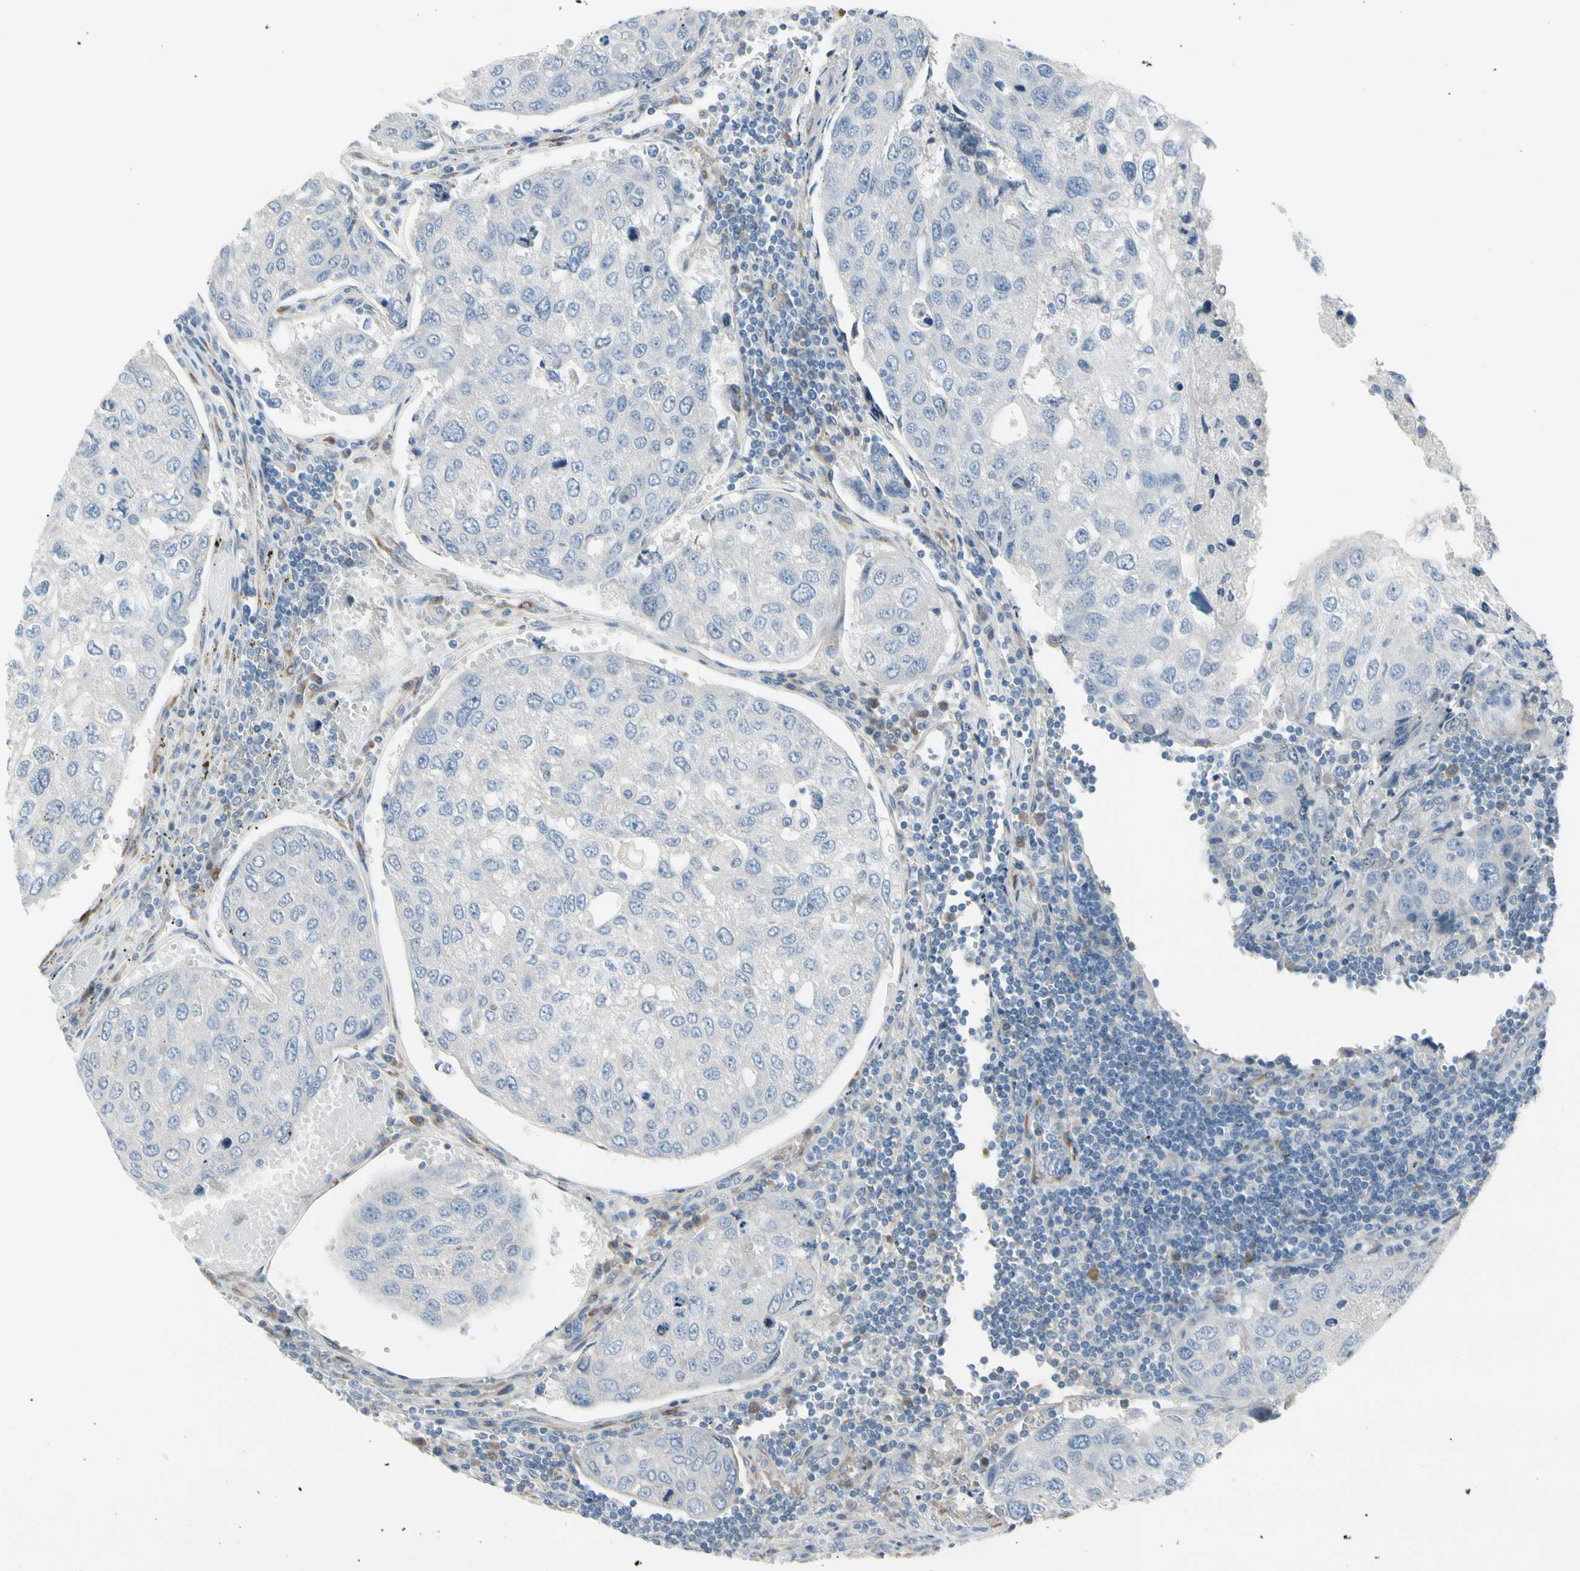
{"staining": {"intensity": "negative", "quantity": "none", "location": "none"}, "tissue": "urothelial cancer", "cell_type": "Tumor cells", "image_type": "cancer", "snomed": [{"axis": "morphology", "description": "Urothelial carcinoma, High grade"}, {"axis": "topography", "description": "Lymph node"}, {"axis": "topography", "description": "Urinary bladder"}], "caption": "High-grade urothelial carcinoma was stained to show a protein in brown. There is no significant positivity in tumor cells.", "gene": "MAP2", "patient": {"sex": "male", "age": 51}}